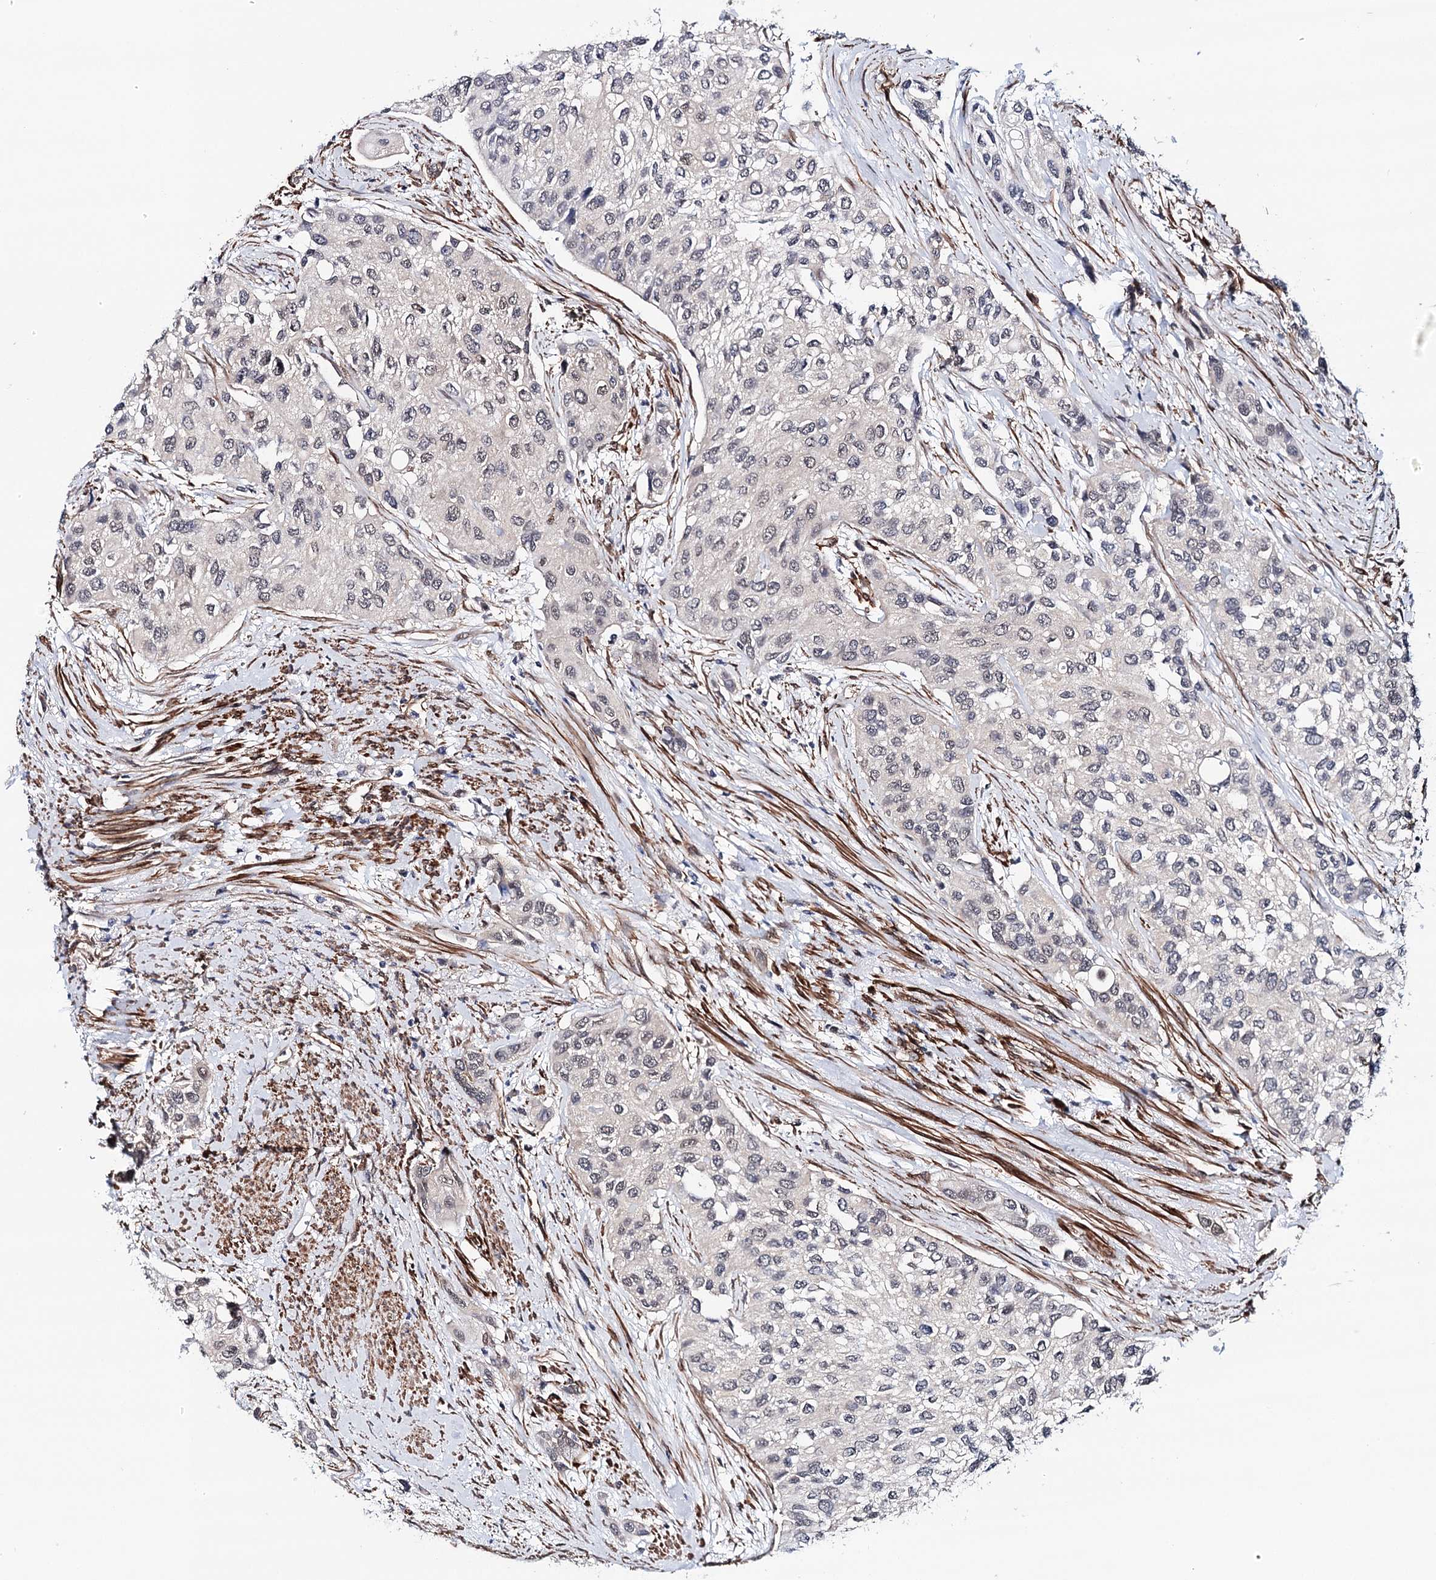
{"staining": {"intensity": "weak", "quantity": "25%-75%", "location": "nuclear"}, "tissue": "urothelial cancer", "cell_type": "Tumor cells", "image_type": "cancer", "snomed": [{"axis": "morphology", "description": "Normal tissue, NOS"}, {"axis": "morphology", "description": "Urothelial carcinoma, High grade"}, {"axis": "topography", "description": "Vascular tissue"}, {"axis": "topography", "description": "Urinary bladder"}], "caption": "Protein staining of high-grade urothelial carcinoma tissue displays weak nuclear staining in about 25%-75% of tumor cells. The staining was performed using DAB to visualize the protein expression in brown, while the nuclei were stained in blue with hematoxylin (Magnification: 20x).", "gene": "PPP2R5B", "patient": {"sex": "female", "age": 56}}